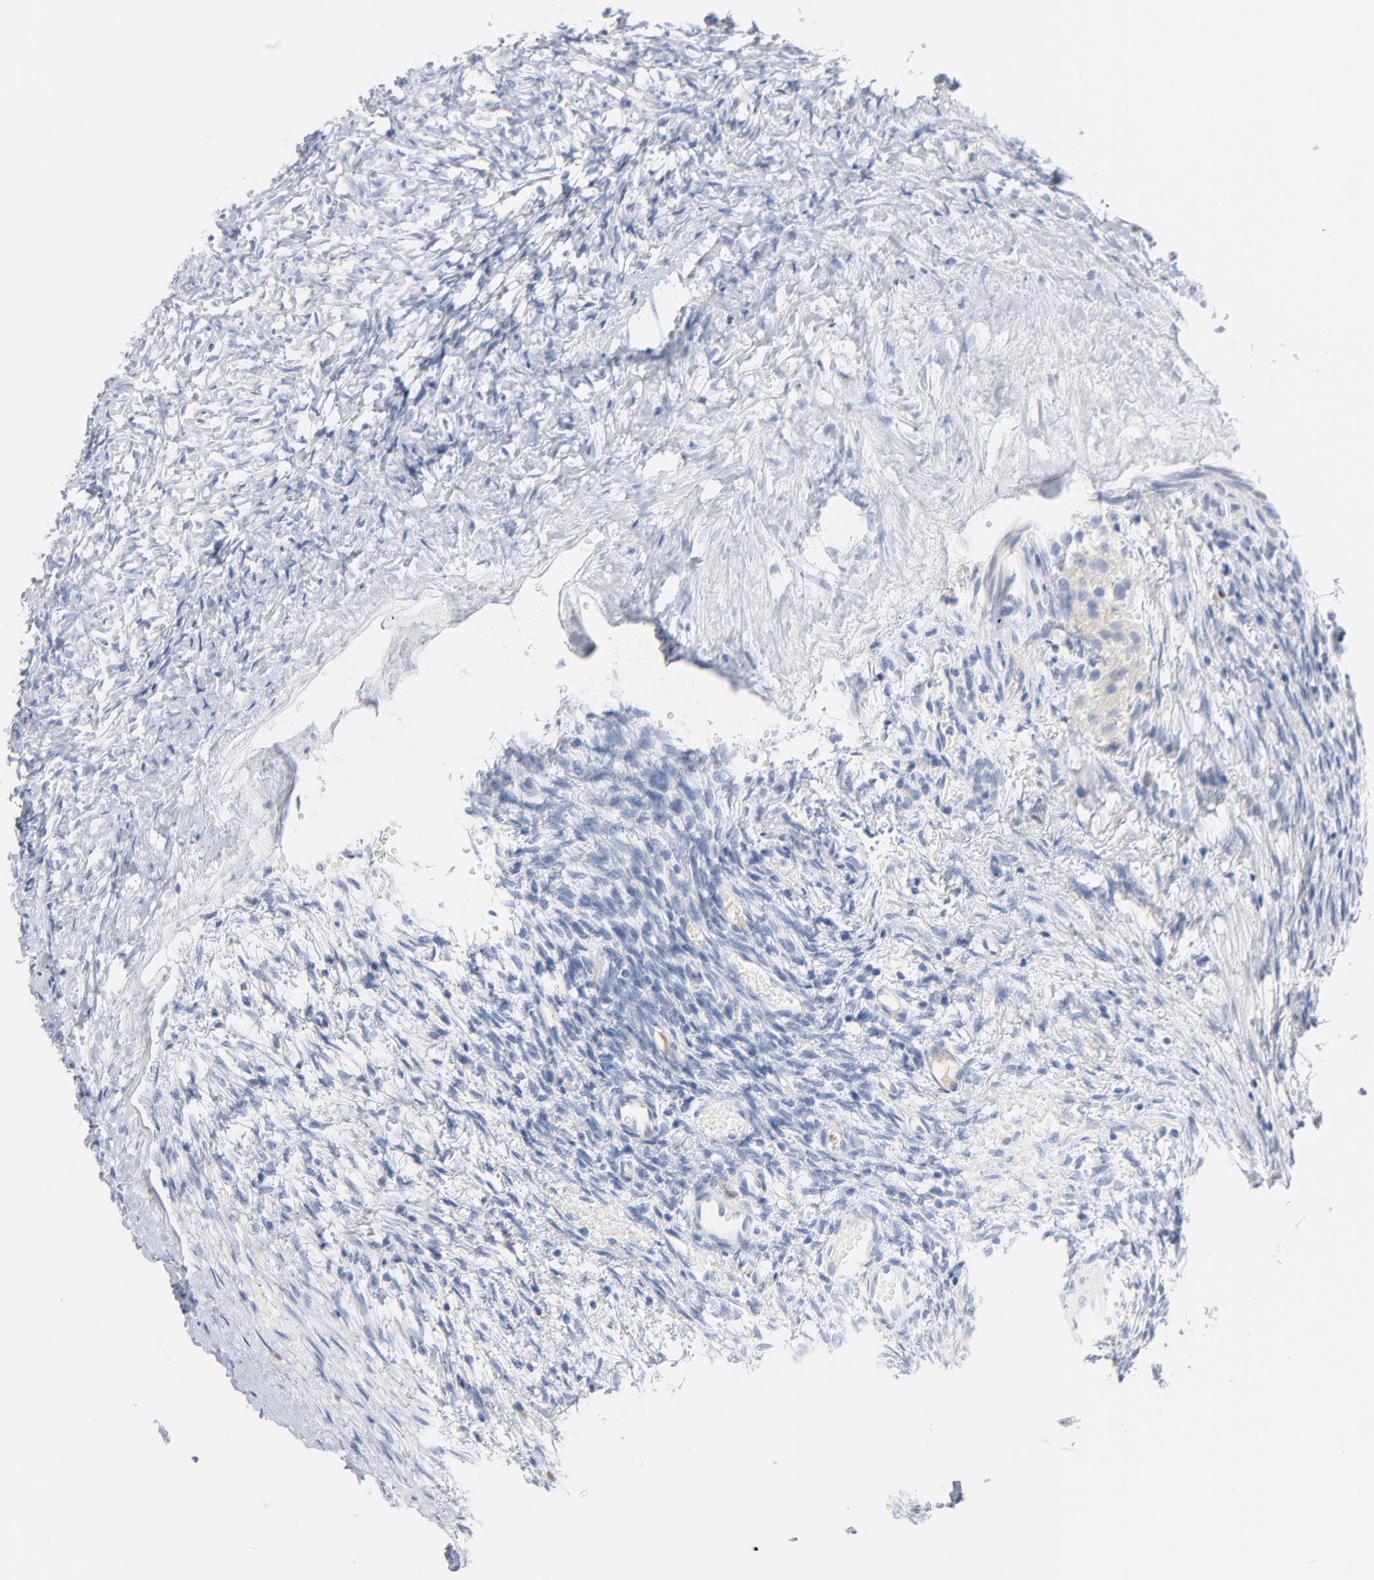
{"staining": {"intensity": "negative", "quantity": "none", "location": "none"}, "tissue": "ovary", "cell_type": "Ovarian stroma cells", "image_type": "normal", "snomed": [{"axis": "morphology", "description": "Normal tissue, NOS"}, {"axis": "topography", "description": "Ovary"}], "caption": "Immunohistochemistry histopathology image of benign ovary: ovary stained with DAB (3,3'-diaminobenzidine) demonstrates no significant protein staining in ovarian stroma cells. The staining was performed using DAB to visualize the protein expression in brown, while the nuclei were stained in blue with hematoxylin (Magnification: 20x).", "gene": "GZMB", "patient": {"sex": "female", "age": 35}}